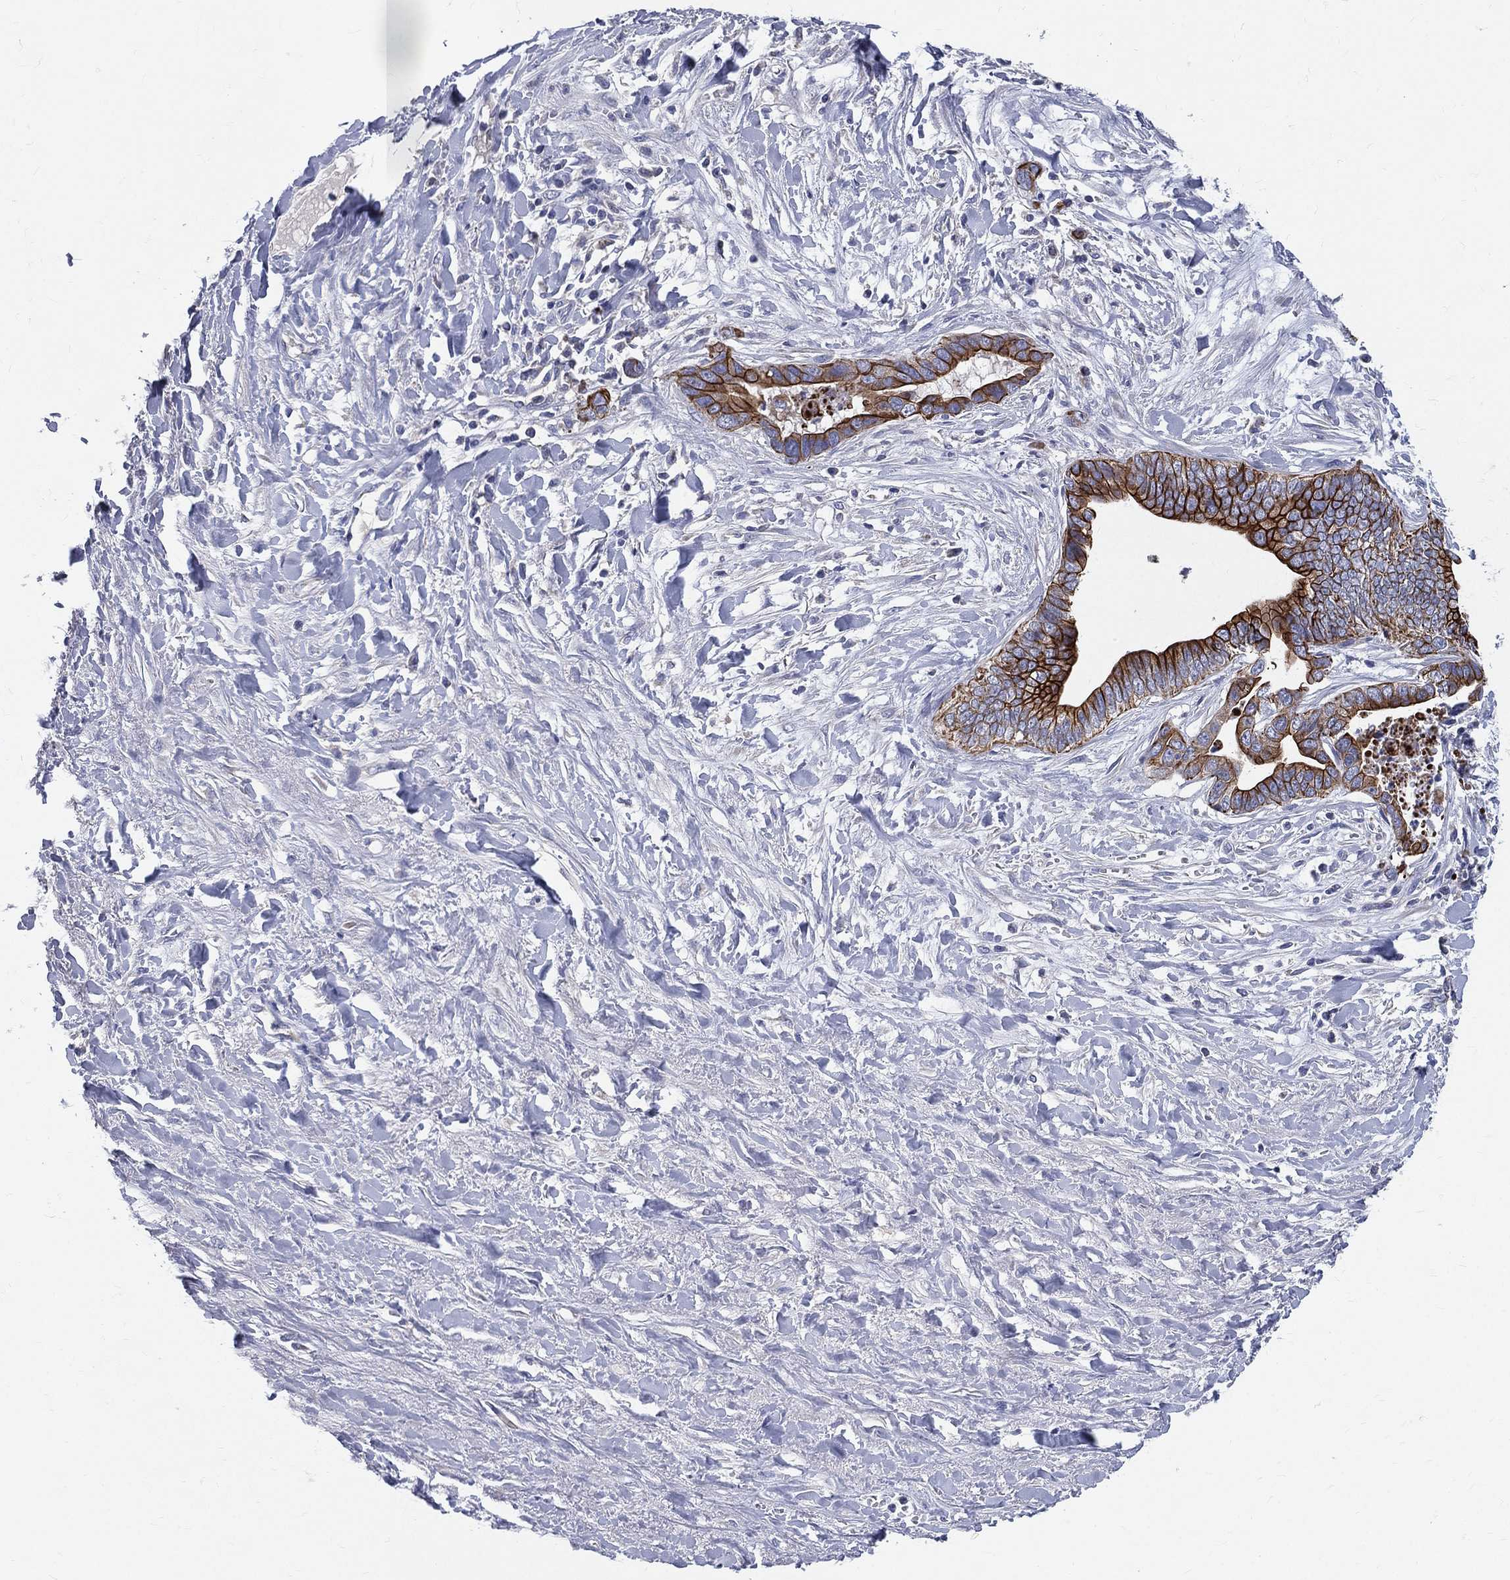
{"staining": {"intensity": "strong", "quantity": ">75%", "location": "cytoplasmic/membranous"}, "tissue": "liver cancer", "cell_type": "Tumor cells", "image_type": "cancer", "snomed": [{"axis": "morphology", "description": "Cholangiocarcinoma"}, {"axis": "topography", "description": "Liver"}], "caption": "Immunohistochemical staining of human liver cancer (cholangiocarcinoma) shows high levels of strong cytoplasmic/membranous protein staining in approximately >75% of tumor cells. Nuclei are stained in blue.", "gene": "PWWP3A", "patient": {"sex": "female", "age": 79}}